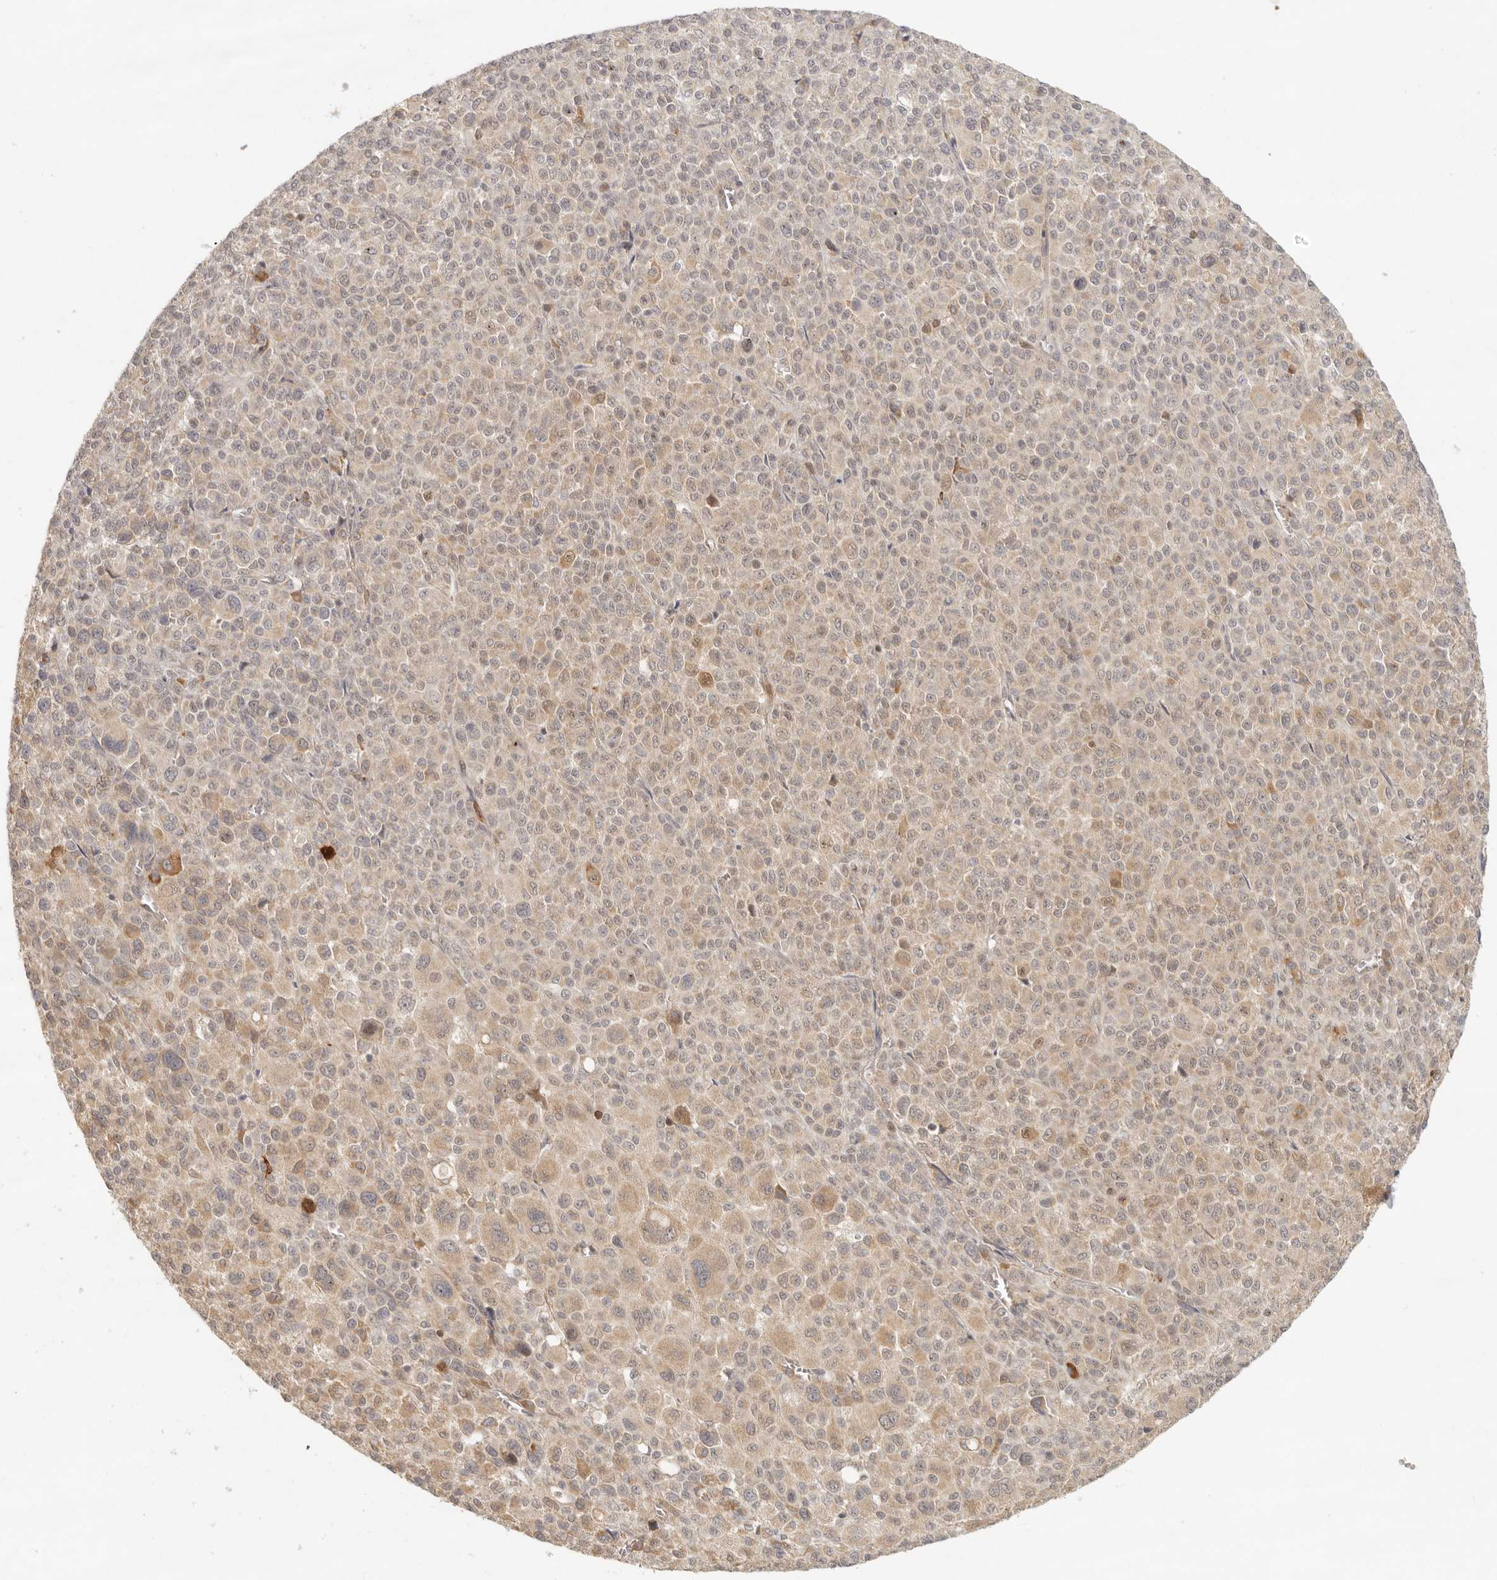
{"staining": {"intensity": "weak", "quantity": "25%-75%", "location": "cytoplasmic/membranous,nuclear"}, "tissue": "melanoma", "cell_type": "Tumor cells", "image_type": "cancer", "snomed": [{"axis": "morphology", "description": "Malignant melanoma, Metastatic site"}, {"axis": "topography", "description": "Skin"}], "caption": "Immunohistochemistry (IHC) photomicrograph of melanoma stained for a protein (brown), which exhibits low levels of weak cytoplasmic/membranous and nuclear positivity in approximately 25%-75% of tumor cells.", "gene": "AHDC1", "patient": {"sex": "female", "age": 74}}